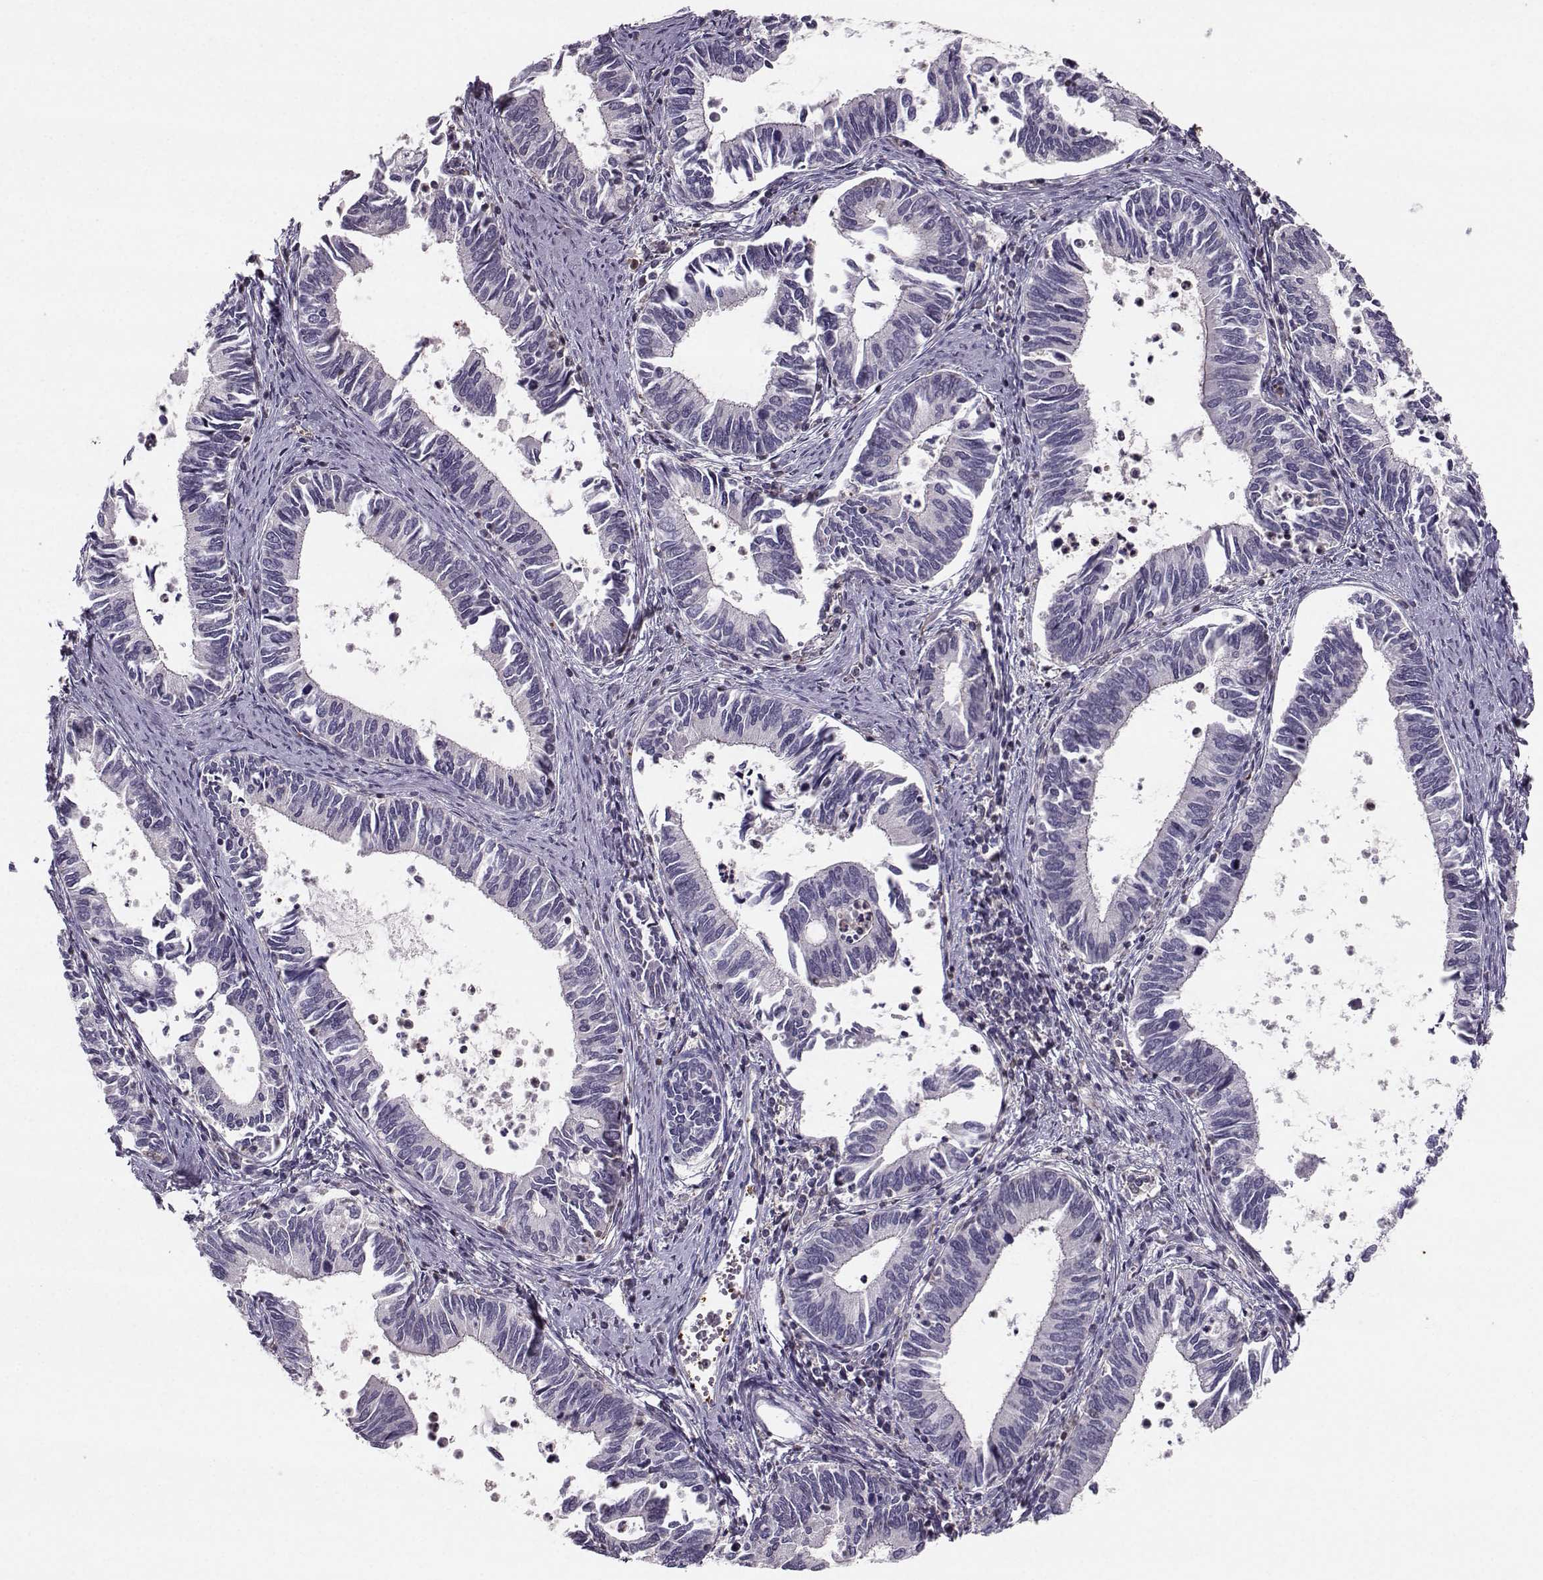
{"staining": {"intensity": "negative", "quantity": "none", "location": "none"}, "tissue": "cervical cancer", "cell_type": "Tumor cells", "image_type": "cancer", "snomed": [{"axis": "morphology", "description": "Adenocarcinoma, NOS"}, {"axis": "topography", "description": "Cervix"}], "caption": "Immunohistochemical staining of human cervical adenocarcinoma displays no significant staining in tumor cells. (Brightfield microscopy of DAB (3,3'-diaminobenzidine) IHC at high magnification).", "gene": "ASB16", "patient": {"sex": "female", "age": 42}}